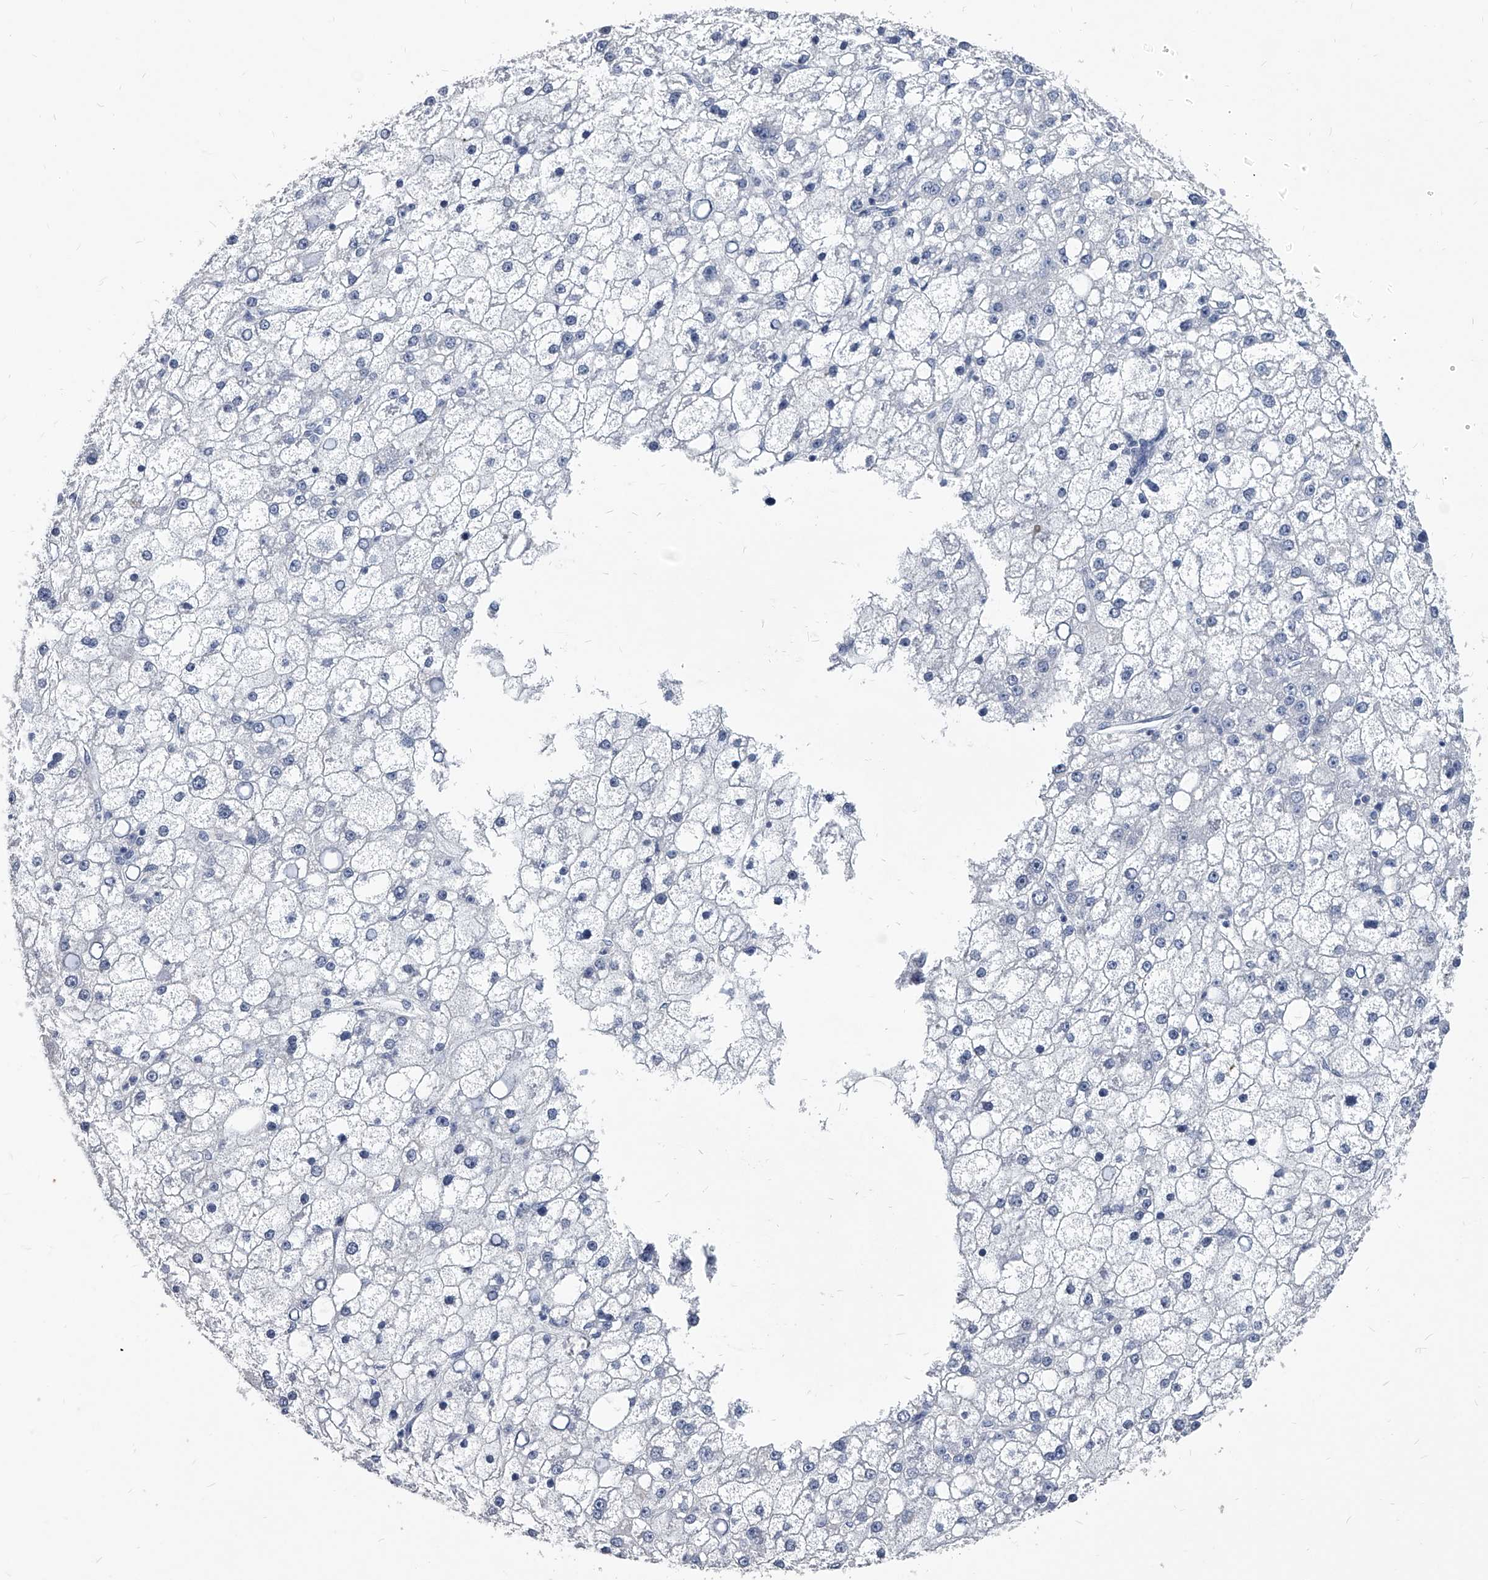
{"staining": {"intensity": "negative", "quantity": "none", "location": "none"}, "tissue": "liver cancer", "cell_type": "Tumor cells", "image_type": "cancer", "snomed": [{"axis": "morphology", "description": "Carcinoma, Hepatocellular, NOS"}, {"axis": "topography", "description": "Liver"}], "caption": "Image shows no protein staining in tumor cells of liver cancer (hepatocellular carcinoma) tissue.", "gene": "BCAS1", "patient": {"sex": "male", "age": 67}}